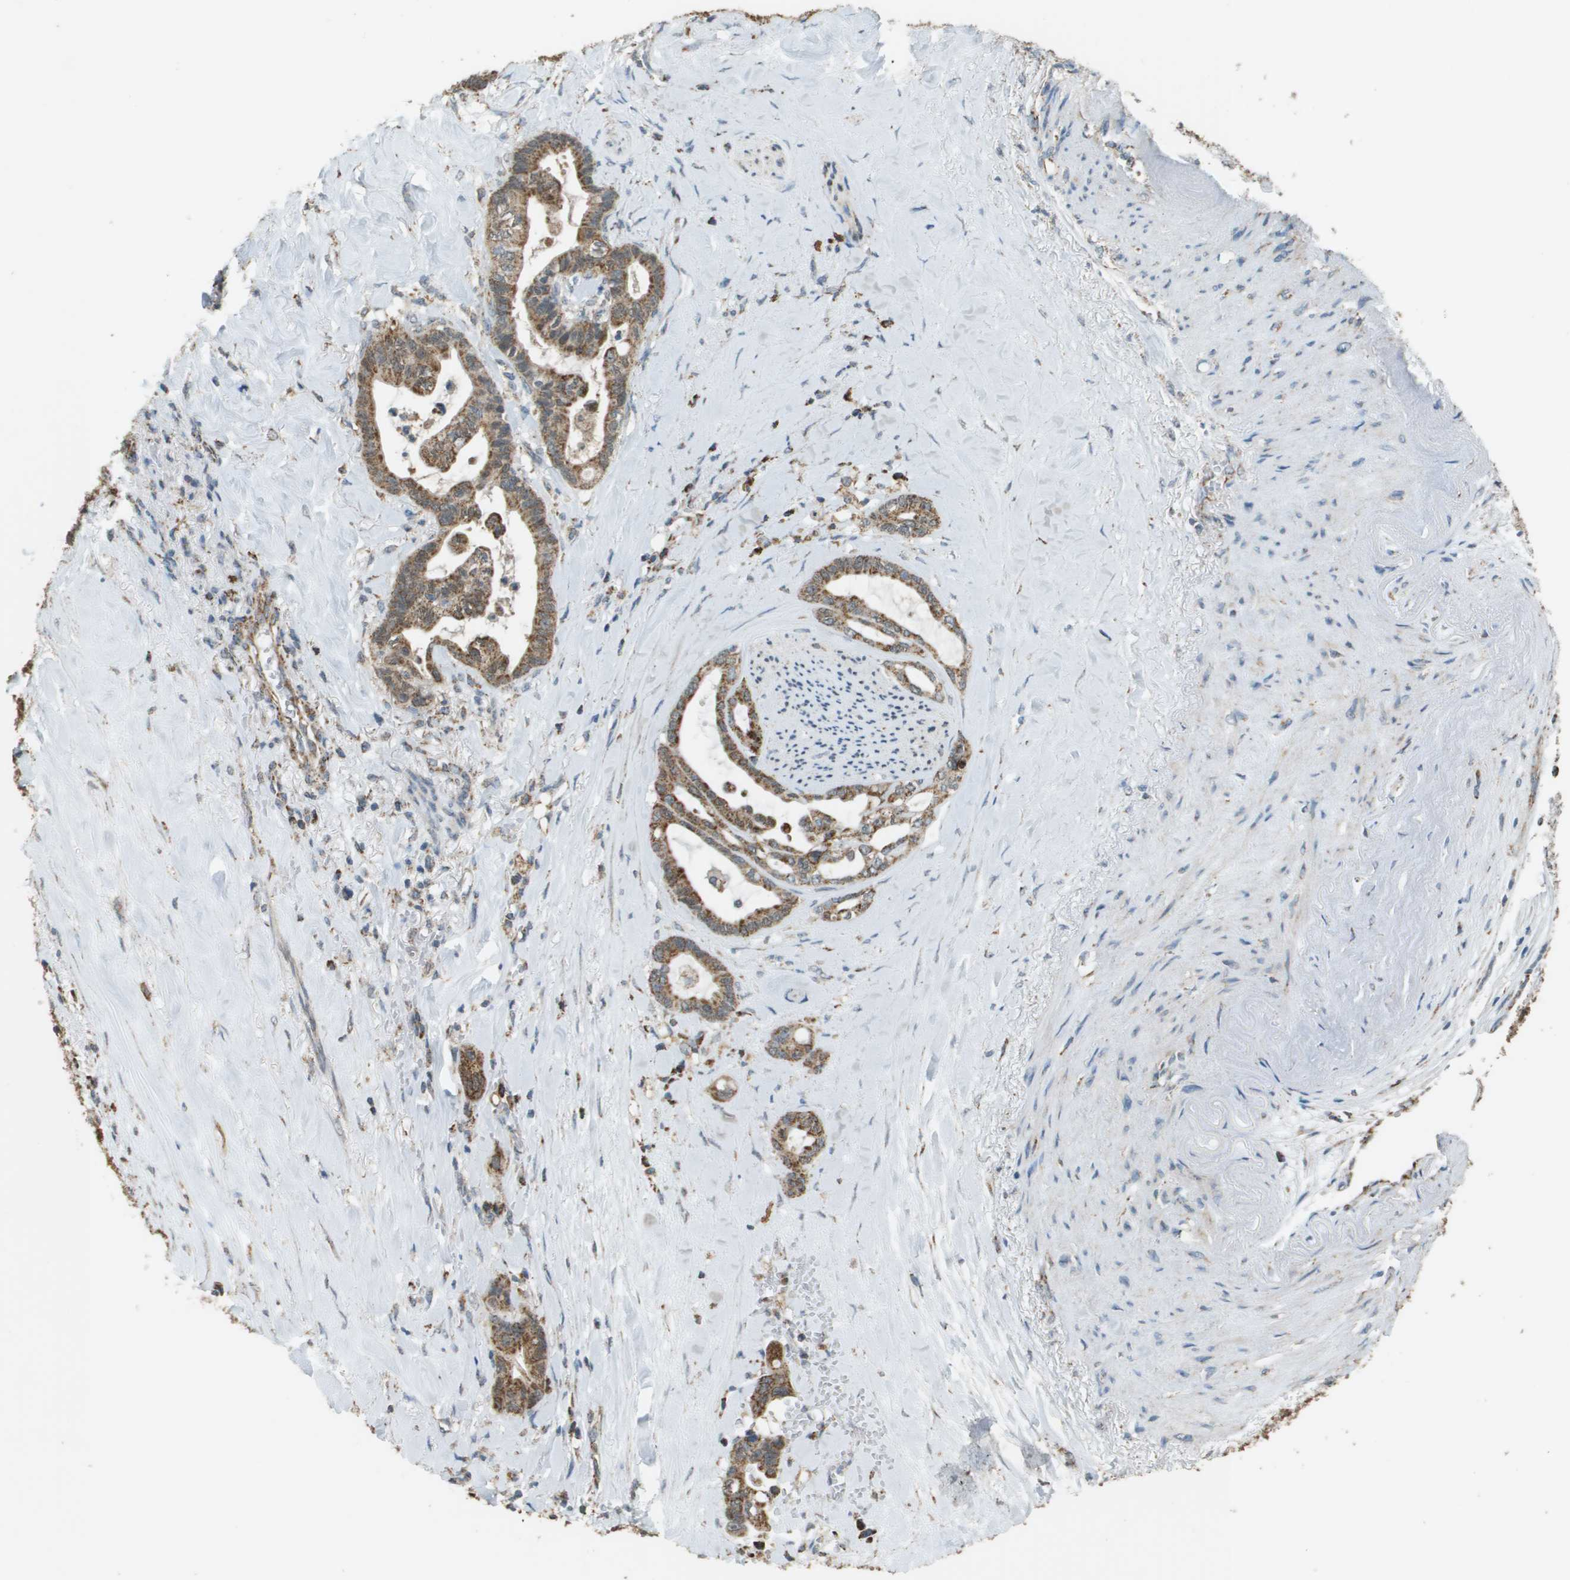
{"staining": {"intensity": "moderate", "quantity": ">75%", "location": "cytoplasmic/membranous"}, "tissue": "pancreatic cancer", "cell_type": "Tumor cells", "image_type": "cancer", "snomed": [{"axis": "morphology", "description": "Adenocarcinoma, NOS"}, {"axis": "topography", "description": "Pancreas"}], "caption": "This image demonstrates IHC staining of human pancreatic cancer (adenocarcinoma), with medium moderate cytoplasmic/membranous expression in approximately >75% of tumor cells.", "gene": "FH", "patient": {"sex": "male", "age": 70}}